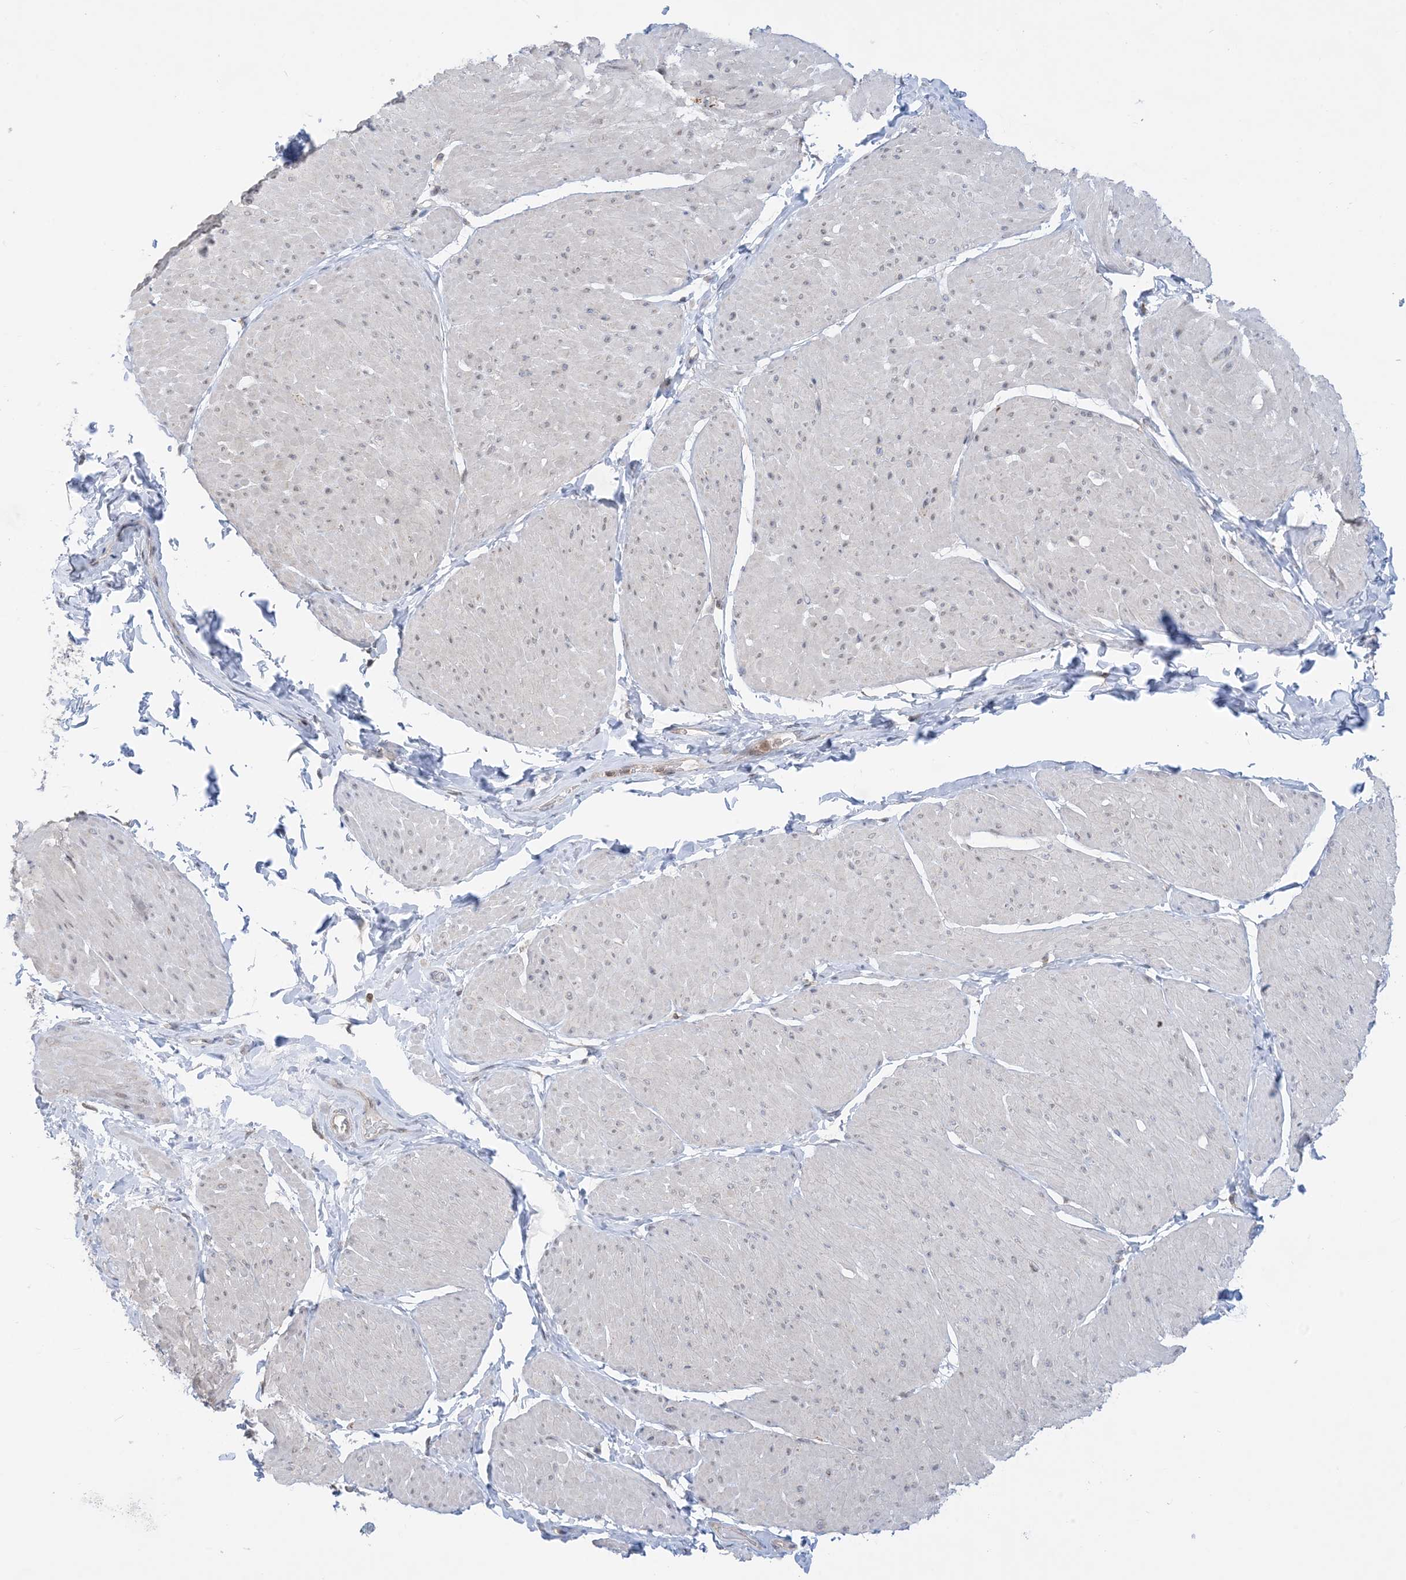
{"staining": {"intensity": "negative", "quantity": "none", "location": "none"}, "tissue": "smooth muscle", "cell_type": "Smooth muscle cells", "image_type": "normal", "snomed": [{"axis": "morphology", "description": "Urothelial carcinoma, High grade"}, {"axis": "topography", "description": "Urinary bladder"}], "caption": "High power microscopy histopathology image of an immunohistochemistry (IHC) image of benign smooth muscle, revealing no significant staining in smooth muscle cells. (DAB (3,3'-diaminobenzidine) immunohistochemistry (IHC) with hematoxylin counter stain).", "gene": "CASP4", "patient": {"sex": "male", "age": 46}}